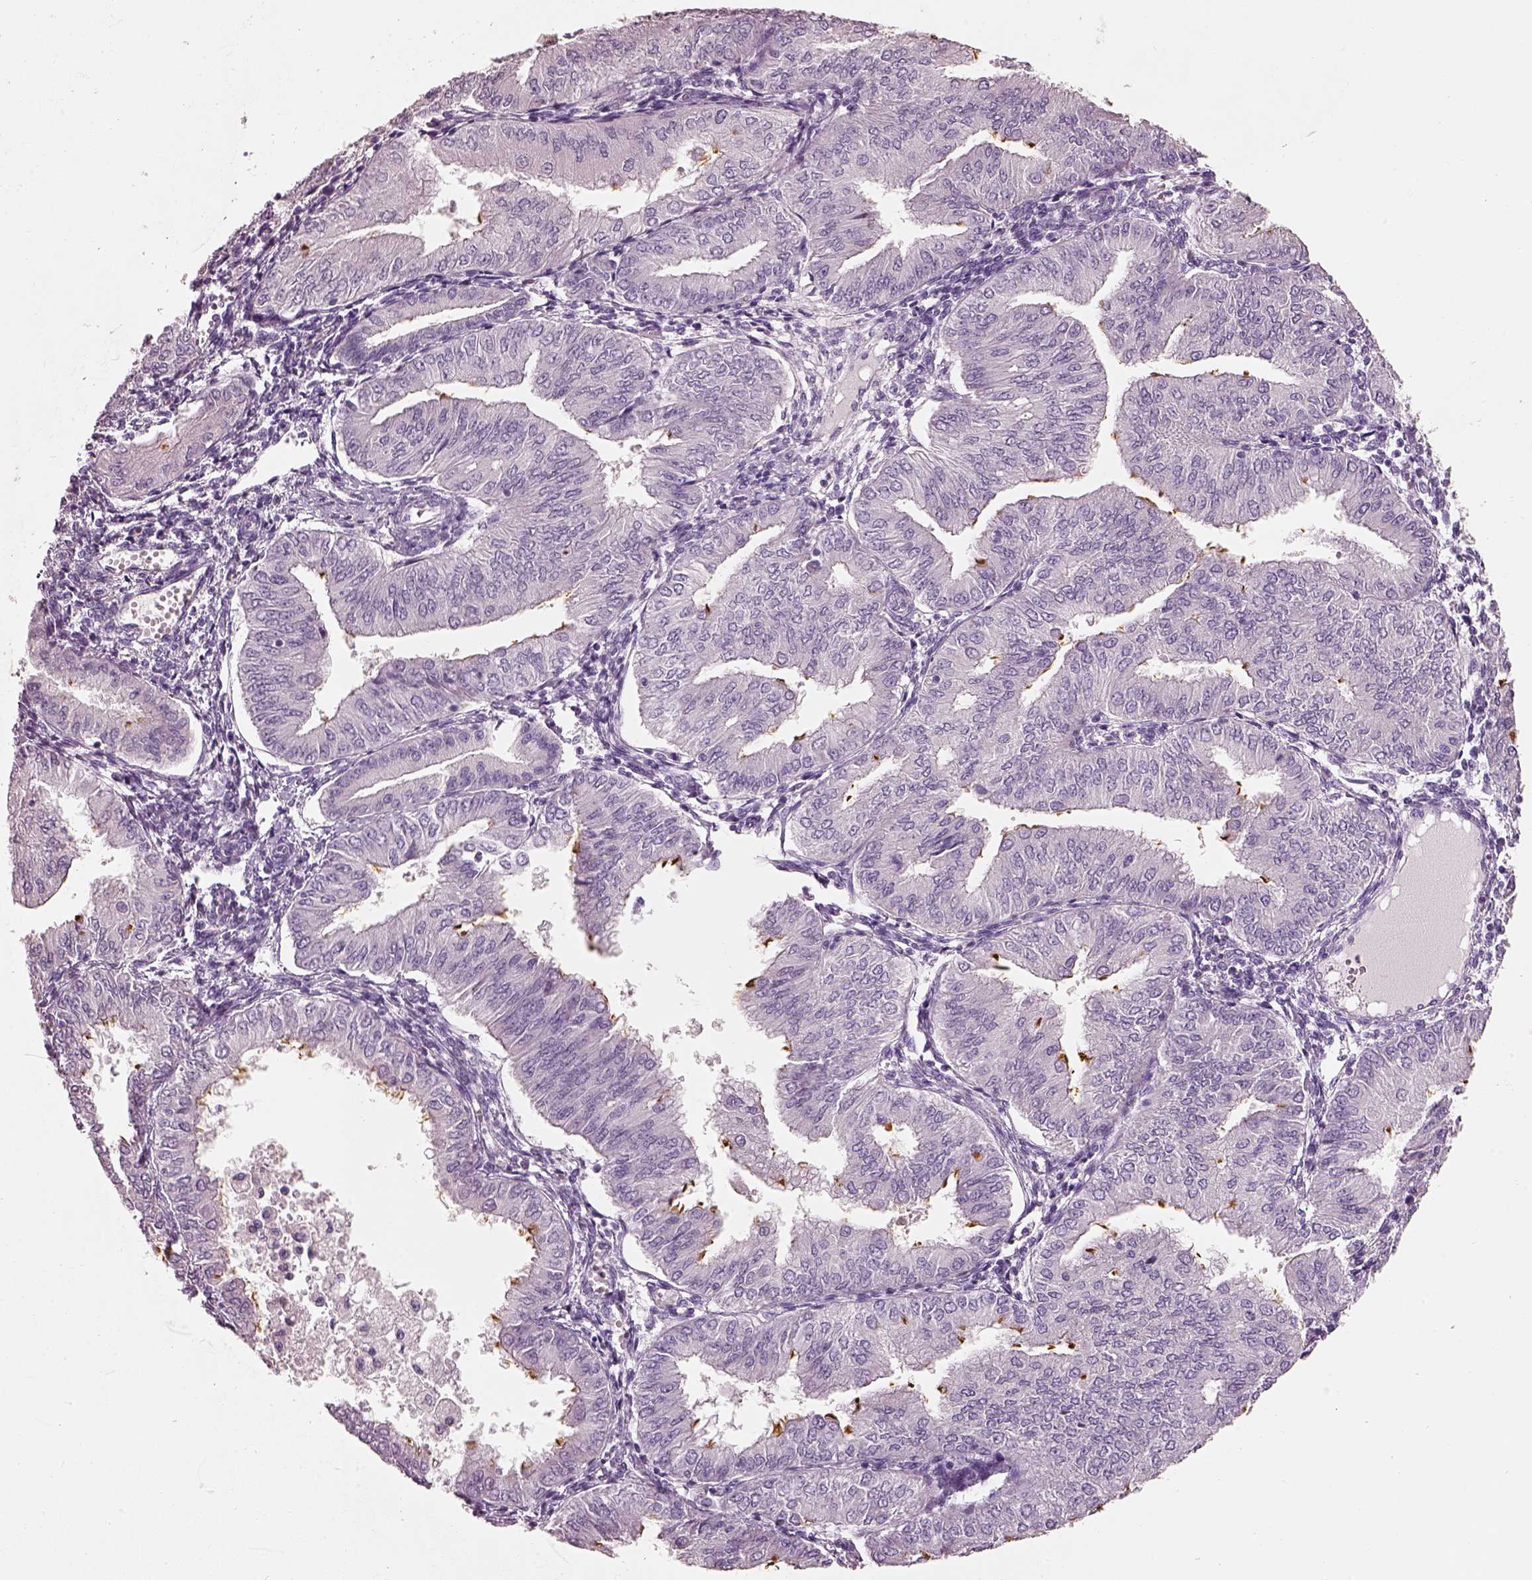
{"staining": {"intensity": "negative", "quantity": "none", "location": "none"}, "tissue": "endometrial cancer", "cell_type": "Tumor cells", "image_type": "cancer", "snomed": [{"axis": "morphology", "description": "Adenocarcinoma, NOS"}, {"axis": "topography", "description": "Endometrium"}], "caption": "There is no significant staining in tumor cells of endometrial cancer.", "gene": "PNOC", "patient": {"sex": "female", "age": 53}}